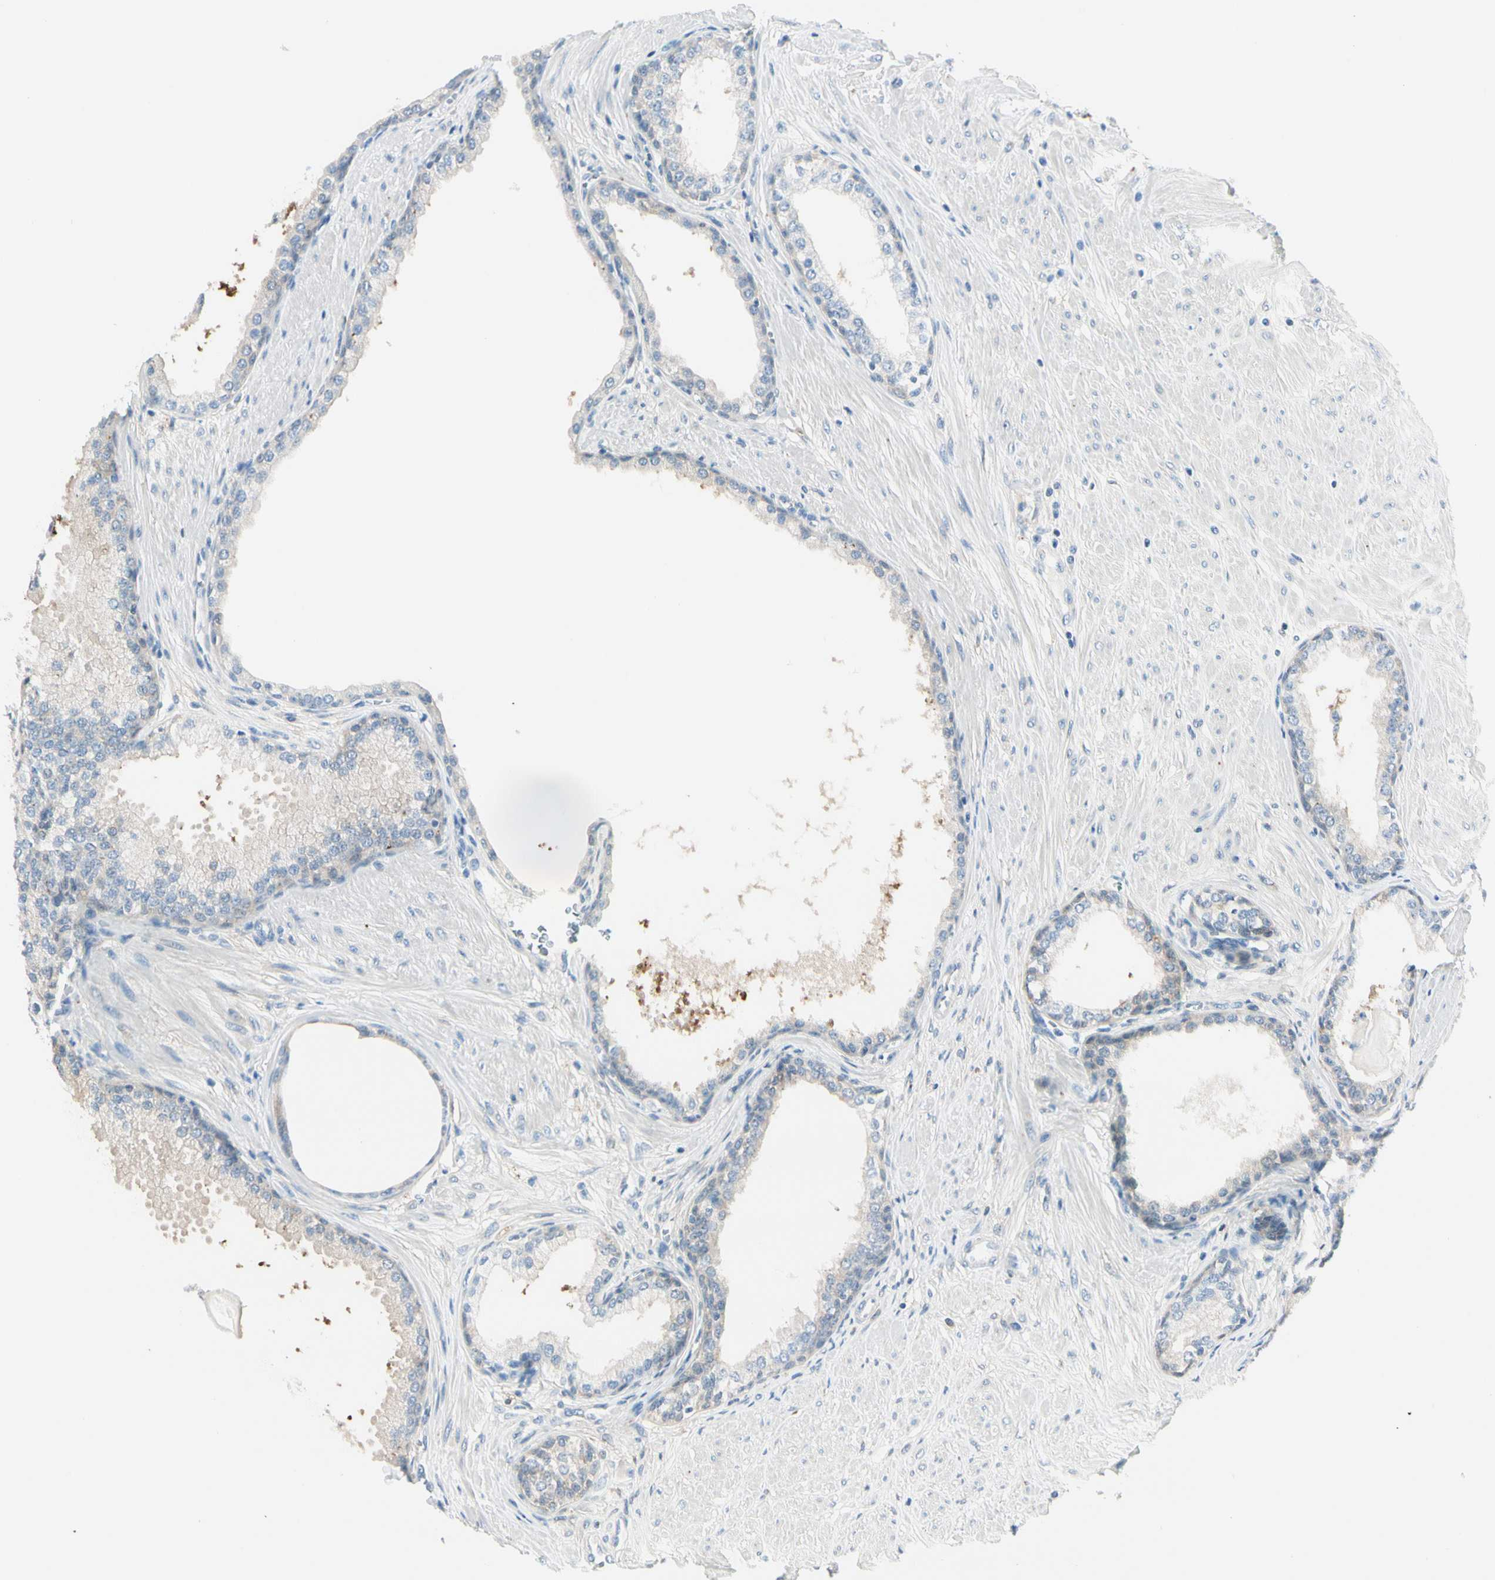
{"staining": {"intensity": "weak", "quantity": "<25%", "location": "cytoplasmic/membranous"}, "tissue": "prostate", "cell_type": "Glandular cells", "image_type": "normal", "snomed": [{"axis": "morphology", "description": "Normal tissue, NOS"}, {"axis": "topography", "description": "Prostate"}], "caption": "Protein analysis of unremarkable prostate reveals no significant expression in glandular cells. (DAB (3,3'-diaminobenzidine) IHC visualized using brightfield microscopy, high magnification).", "gene": "PEBP1", "patient": {"sex": "male", "age": 51}}